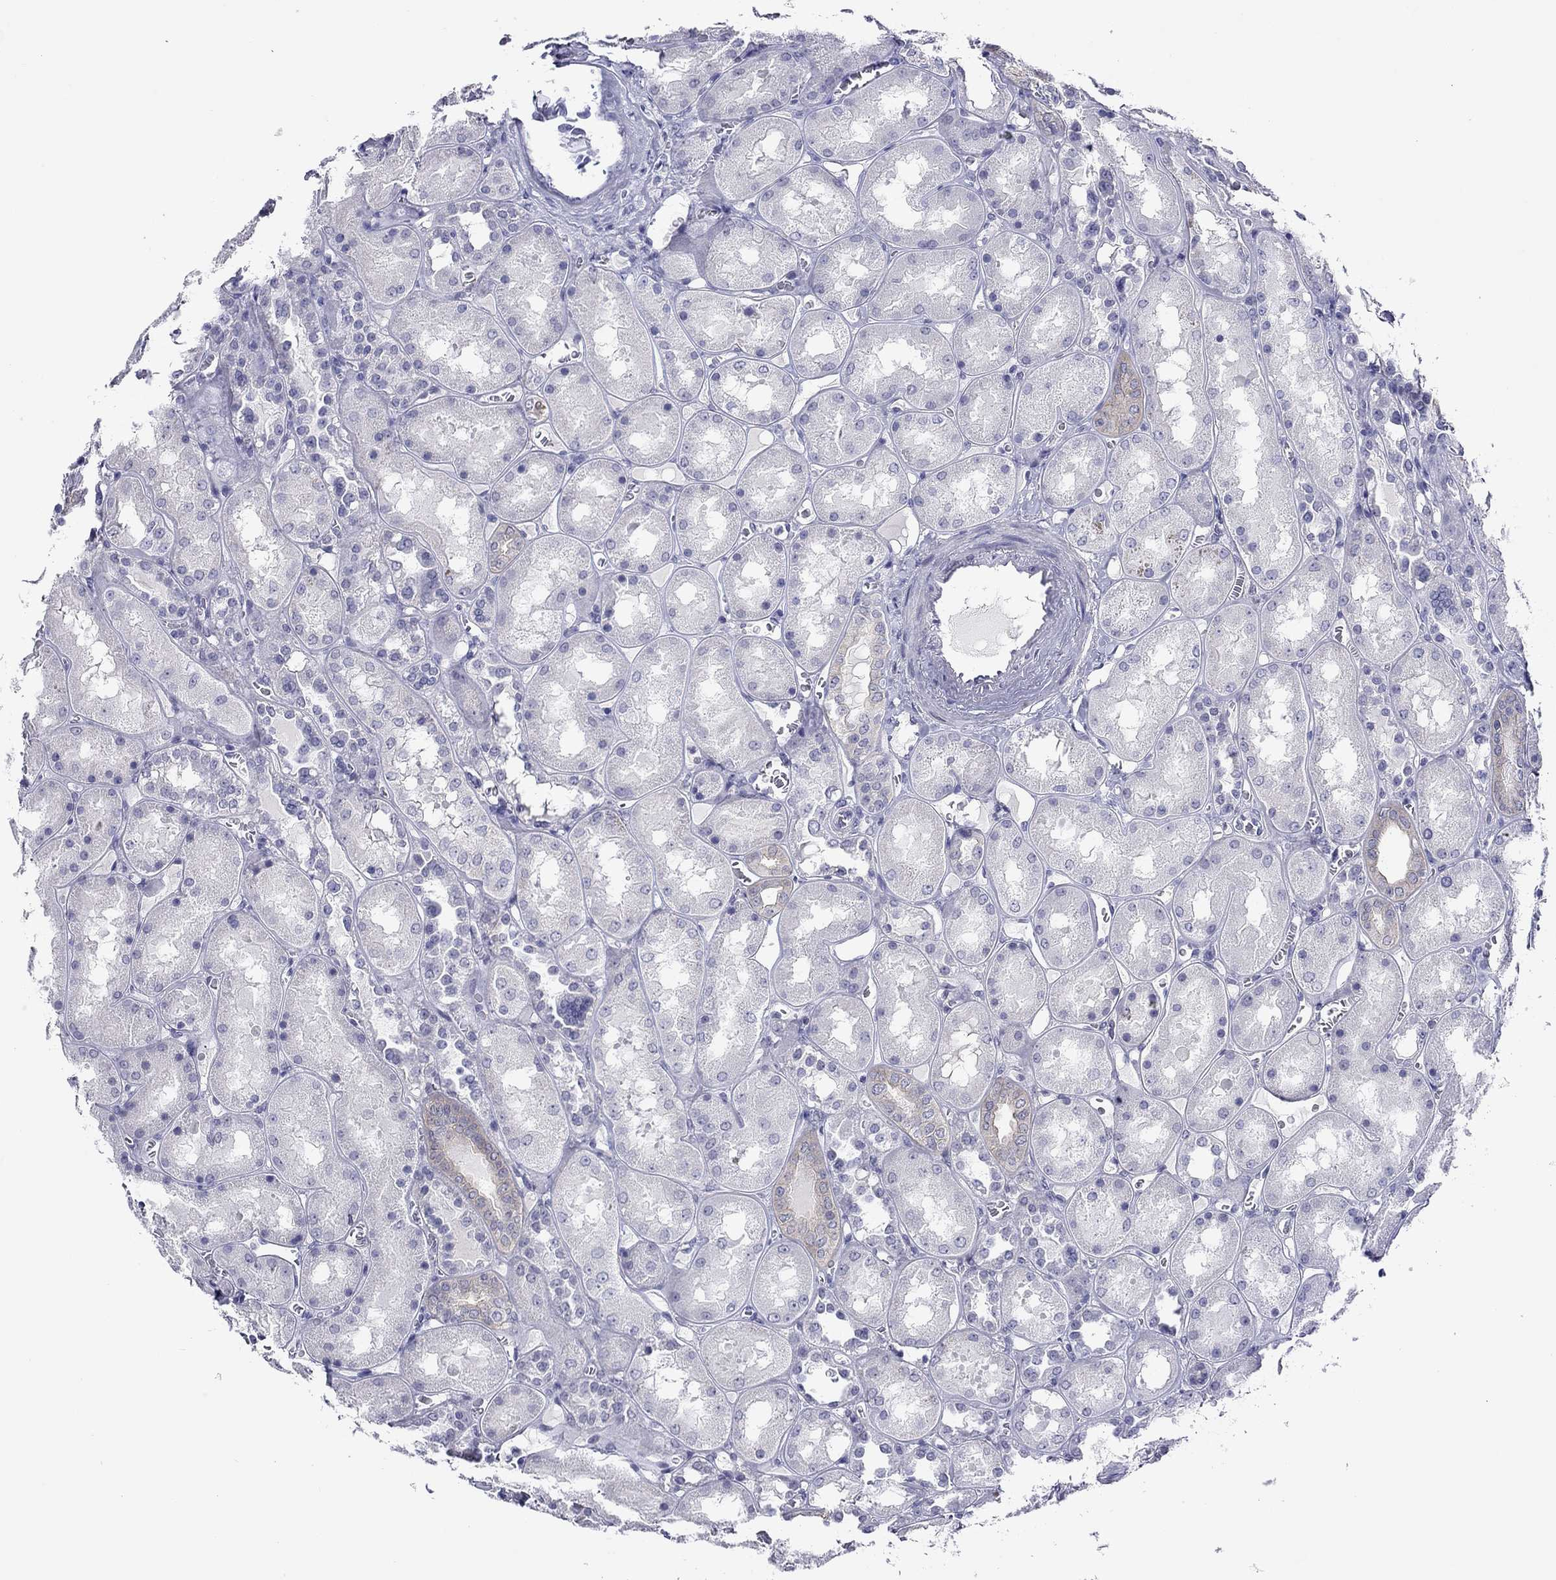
{"staining": {"intensity": "negative", "quantity": "none", "location": "none"}, "tissue": "kidney", "cell_type": "Cells in glomeruli", "image_type": "normal", "snomed": [{"axis": "morphology", "description": "Normal tissue, NOS"}, {"axis": "topography", "description": "Kidney"}], "caption": "Immunohistochemistry micrograph of unremarkable human kidney stained for a protein (brown), which reveals no positivity in cells in glomeruli. The staining was performed using DAB to visualize the protein expression in brown, while the nuclei were stained in blue with hematoxylin (Magnification: 20x).", "gene": "MYMX", "patient": {"sex": "male", "age": 73}}